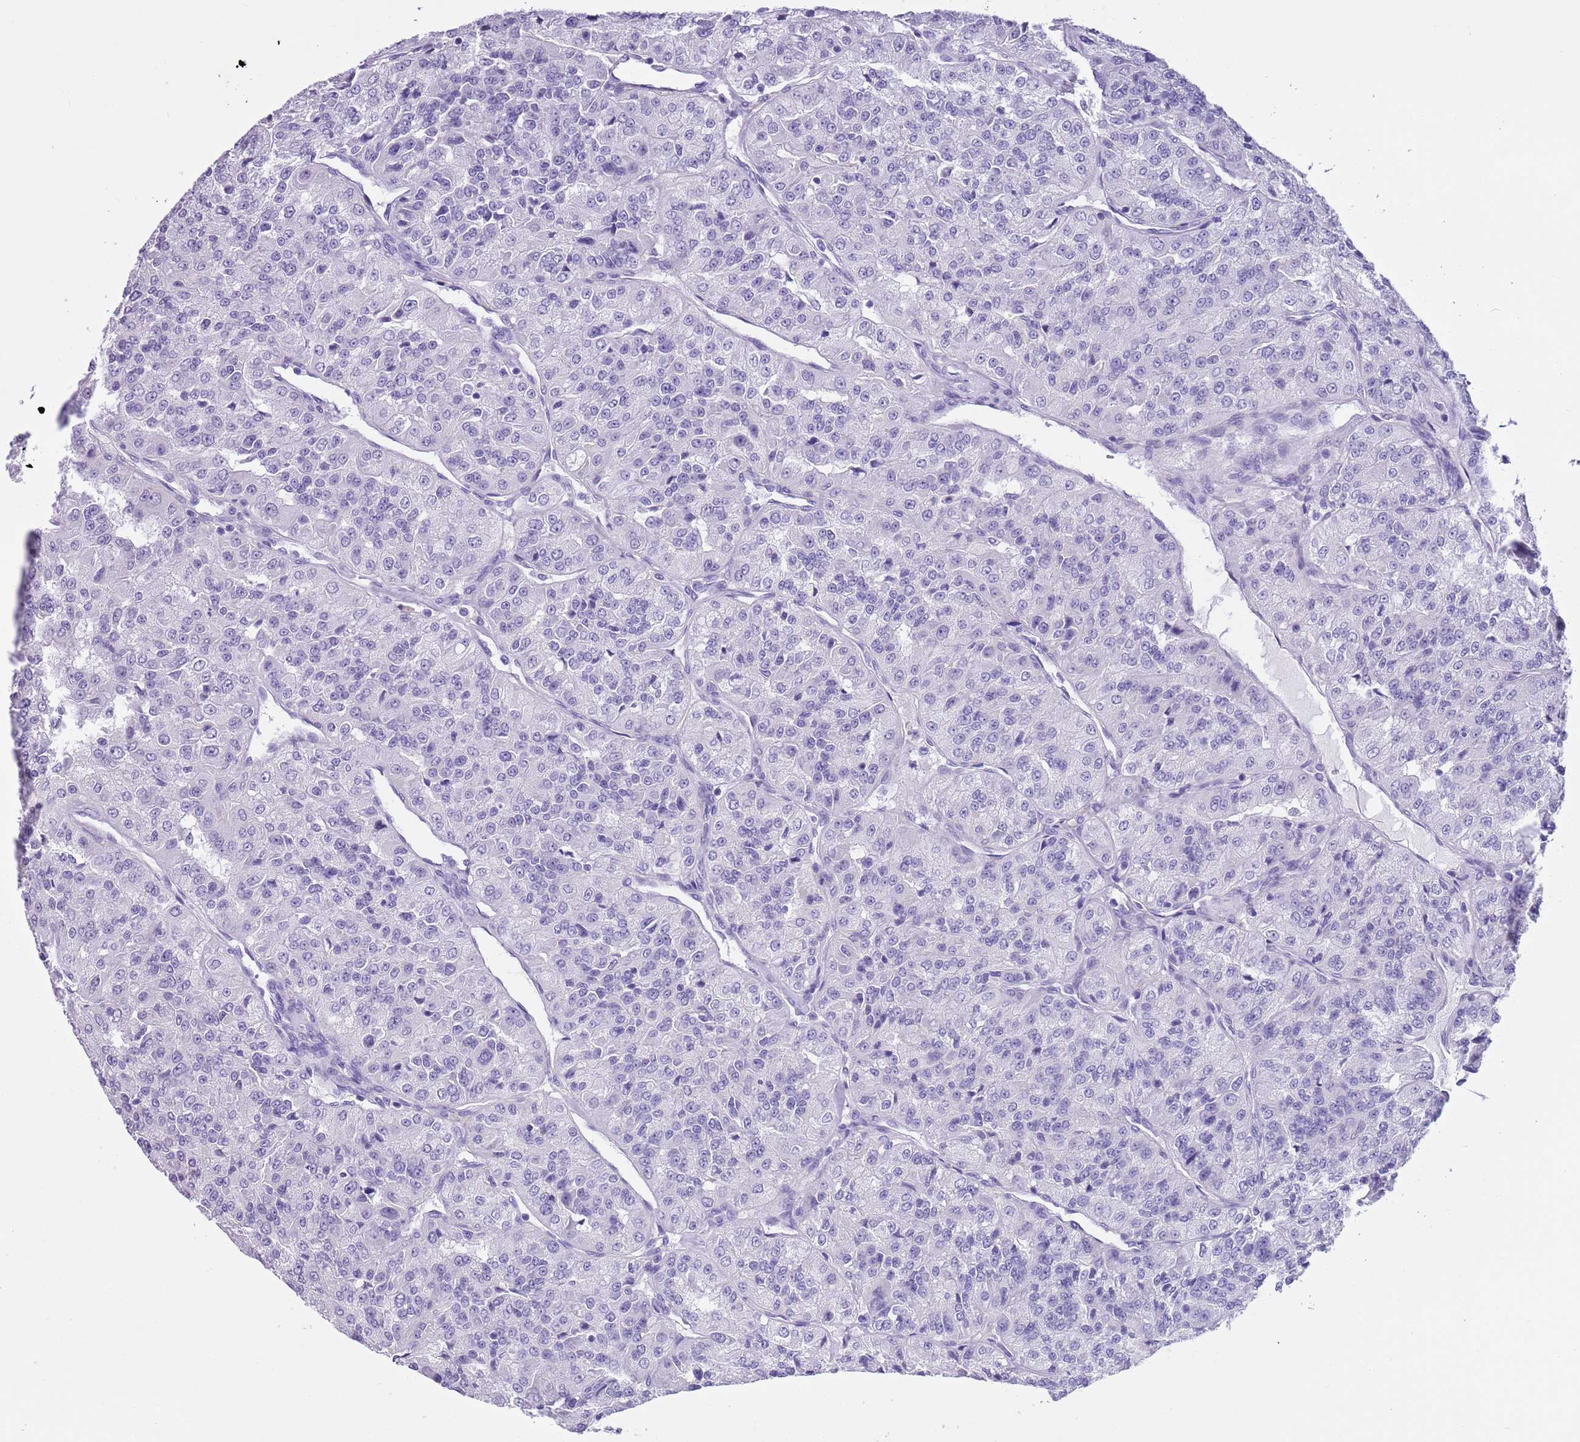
{"staining": {"intensity": "negative", "quantity": "none", "location": "none"}, "tissue": "renal cancer", "cell_type": "Tumor cells", "image_type": "cancer", "snomed": [{"axis": "morphology", "description": "Adenocarcinoma, NOS"}, {"axis": "topography", "description": "Kidney"}], "caption": "Renal adenocarcinoma stained for a protein using immunohistochemistry displays no positivity tumor cells.", "gene": "PFKFB2", "patient": {"sex": "female", "age": 63}}